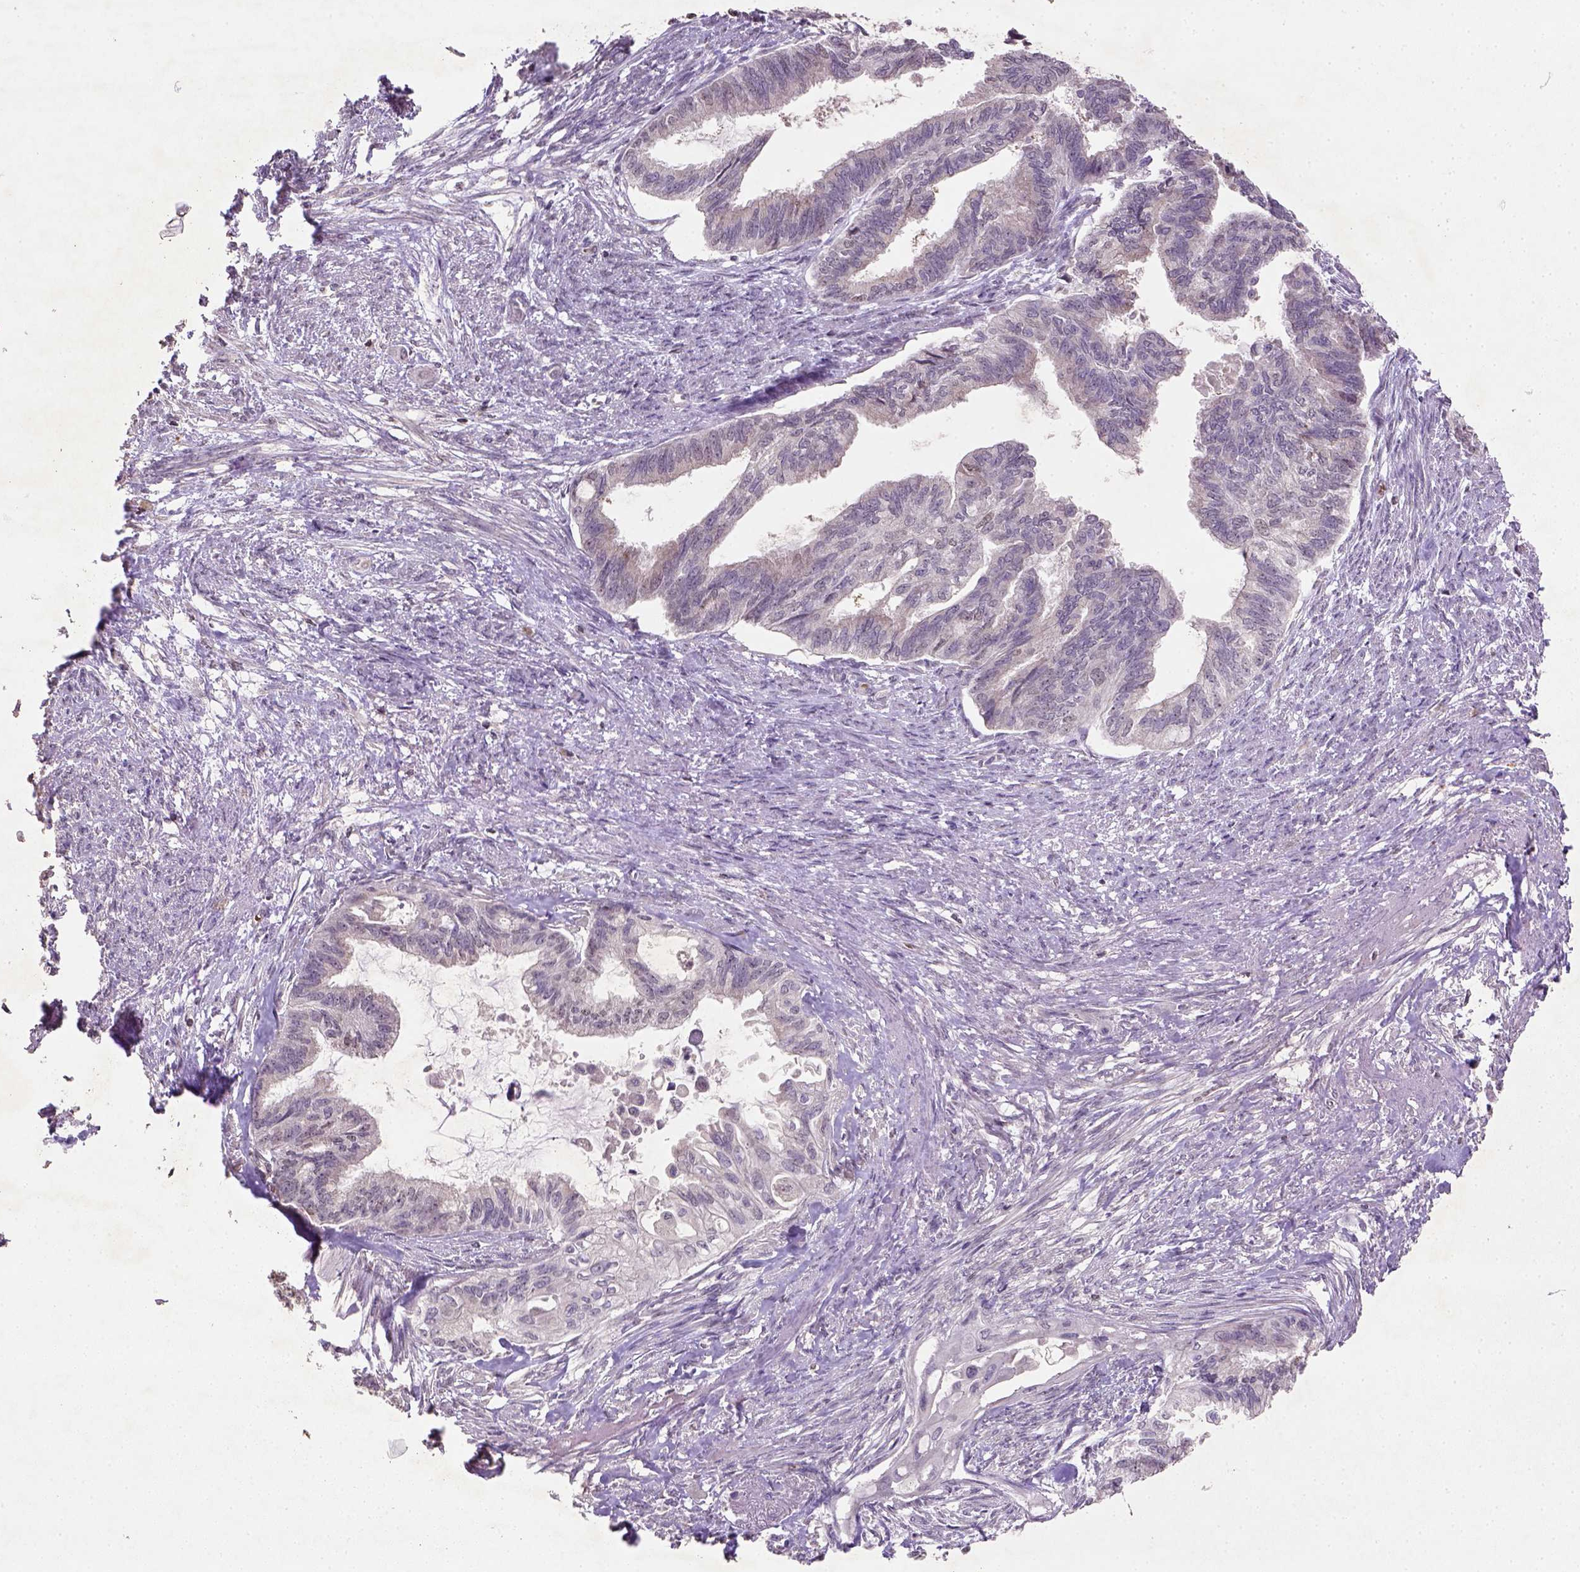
{"staining": {"intensity": "negative", "quantity": "none", "location": "none"}, "tissue": "endometrial cancer", "cell_type": "Tumor cells", "image_type": "cancer", "snomed": [{"axis": "morphology", "description": "Adenocarcinoma, NOS"}, {"axis": "topography", "description": "Endometrium"}], "caption": "Tumor cells are negative for brown protein staining in endometrial cancer. The staining is performed using DAB brown chromogen with nuclei counter-stained in using hematoxylin.", "gene": "NUDT3", "patient": {"sex": "female", "age": 86}}